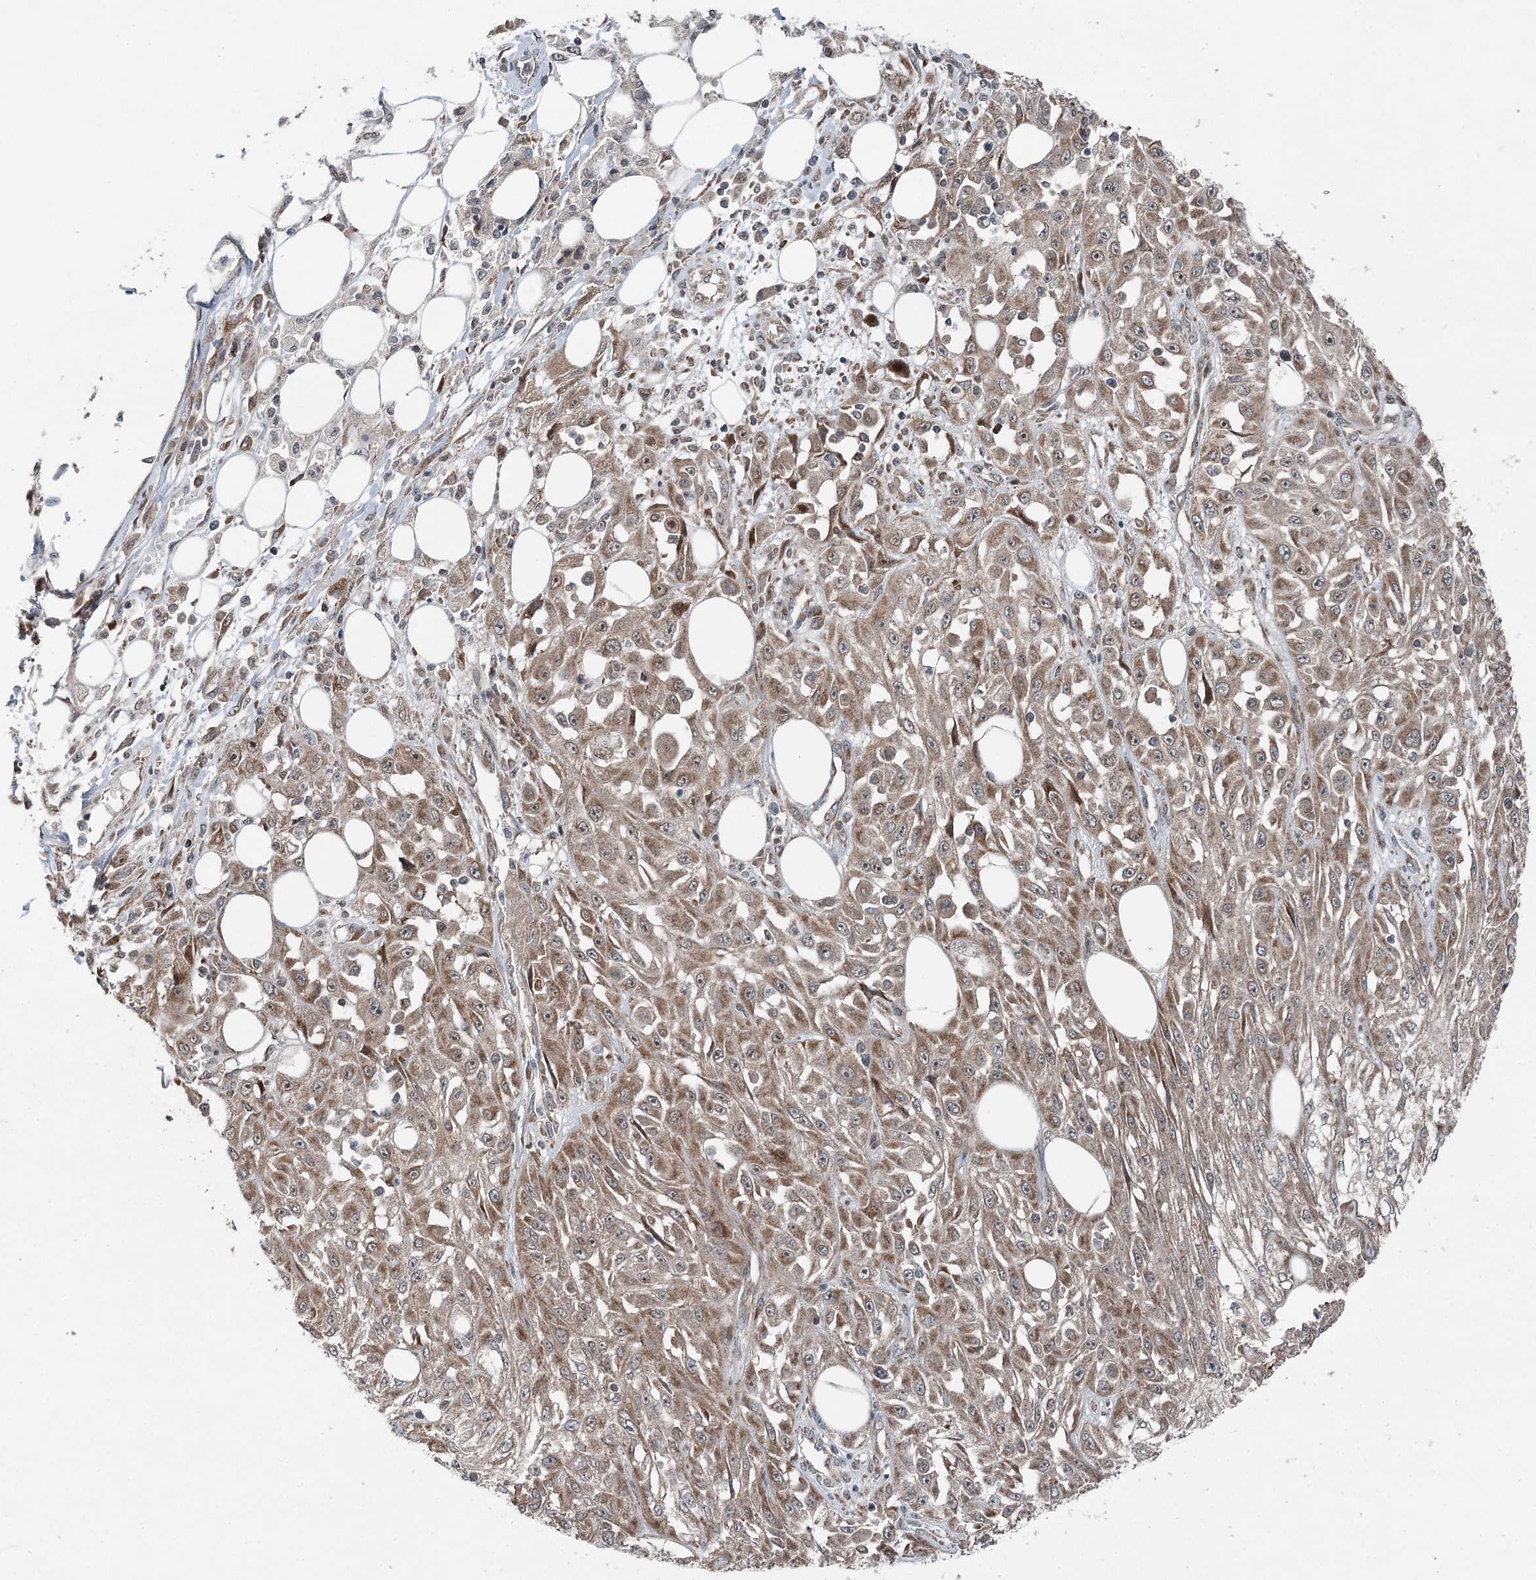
{"staining": {"intensity": "moderate", "quantity": ">75%", "location": "cytoplasmic/membranous"}, "tissue": "skin cancer", "cell_type": "Tumor cells", "image_type": "cancer", "snomed": [{"axis": "morphology", "description": "Squamous cell carcinoma, NOS"}, {"axis": "morphology", "description": "Squamous cell carcinoma, metastatic, NOS"}, {"axis": "topography", "description": "Skin"}, {"axis": "topography", "description": "Lymph node"}], "caption": "Immunohistochemical staining of human skin cancer displays medium levels of moderate cytoplasmic/membranous expression in about >75% of tumor cells.", "gene": "WAPL", "patient": {"sex": "male", "age": 75}}